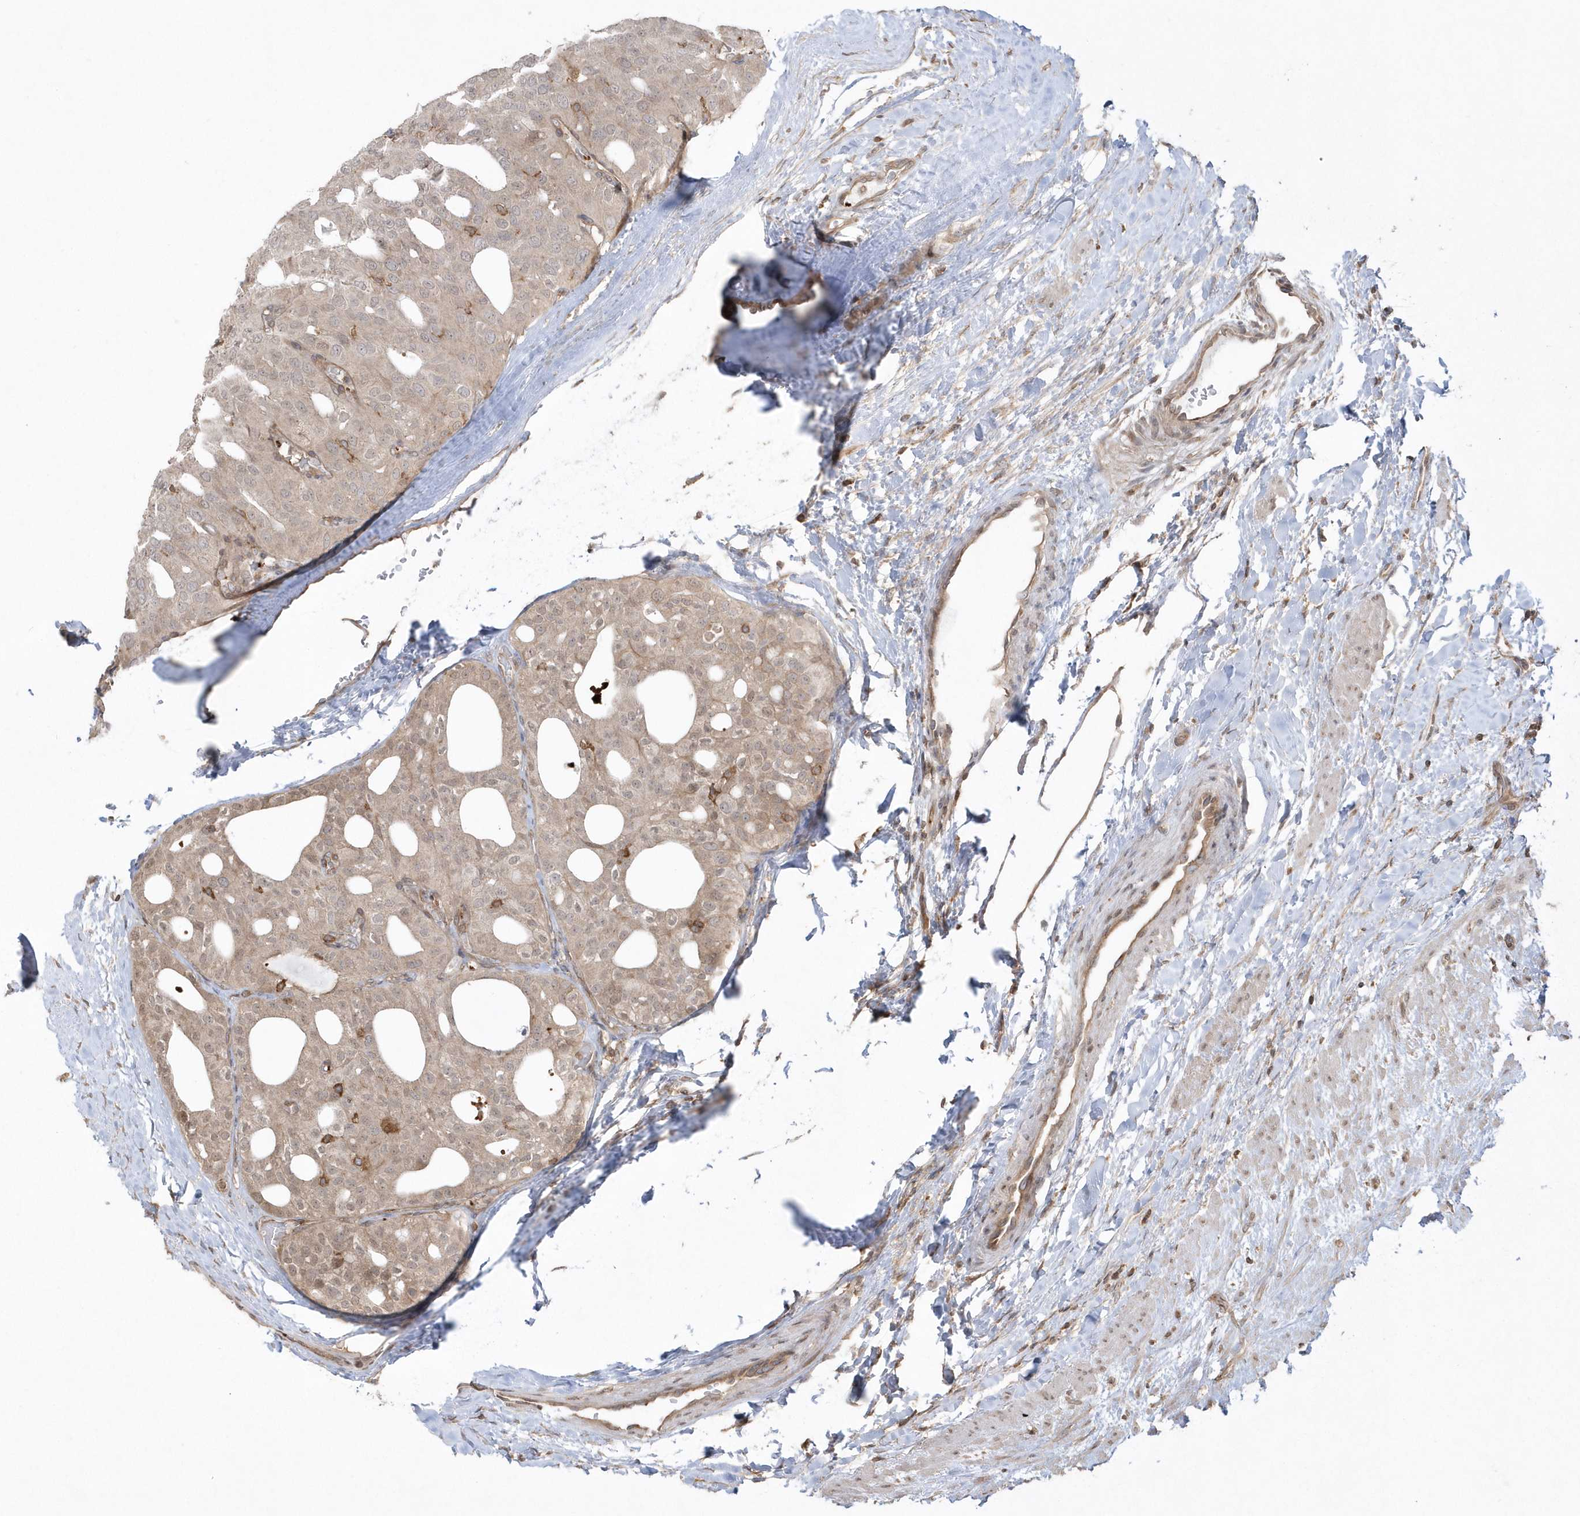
{"staining": {"intensity": "weak", "quantity": "<25%", "location": "cytoplasmic/membranous"}, "tissue": "thyroid cancer", "cell_type": "Tumor cells", "image_type": "cancer", "snomed": [{"axis": "morphology", "description": "Follicular adenoma carcinoma, NOS"}, {"axis": "topography", "description": "Thyroid gland"}], "caption": "Human thyroid cancer stained for a protein using immunohistochemistry demonstrates no staining in tumor cells.", "gene": "BSN", "patient": {"sex": "male", "age": 75}}